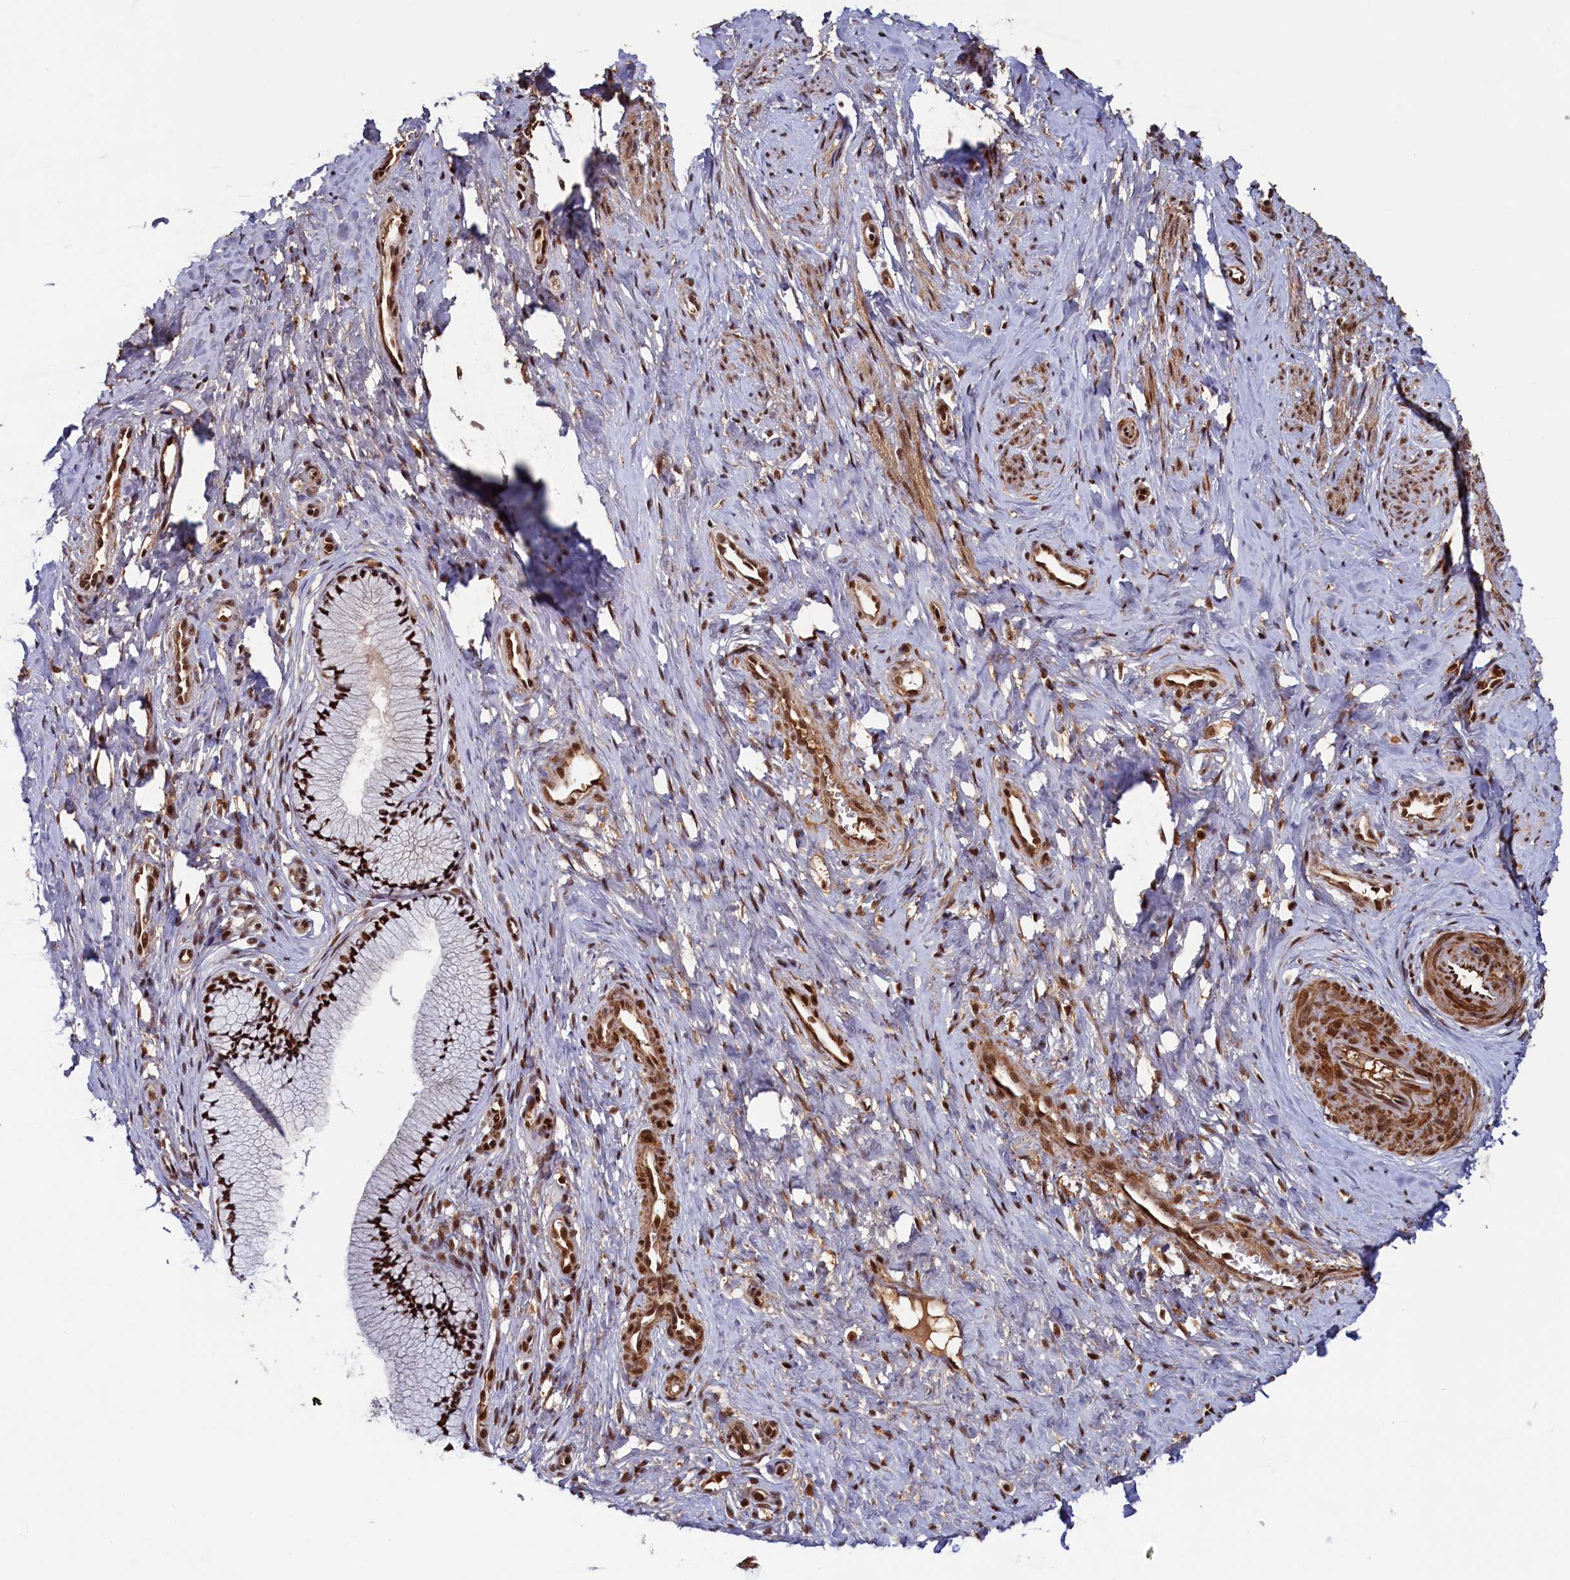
{"staining": {"intensity": "strong", "quantity": ">75%", "location": "nuclear"}, "tissue": "cervix", "cell_type": "Glandular cells", "image_type": "normal", "snomed": [{"axis": "morphology", "description": "Normal tissue, NOS"}, {"axis": "topography", "description": "Cervix"}], "caption": "Brown immunohistochemical staining in unremarkable cervix reveals strong nuclear staining in about >75% of glandular cells.", "gene": "ZC3H18", "patient": {"sex": "female", "age": 36}}